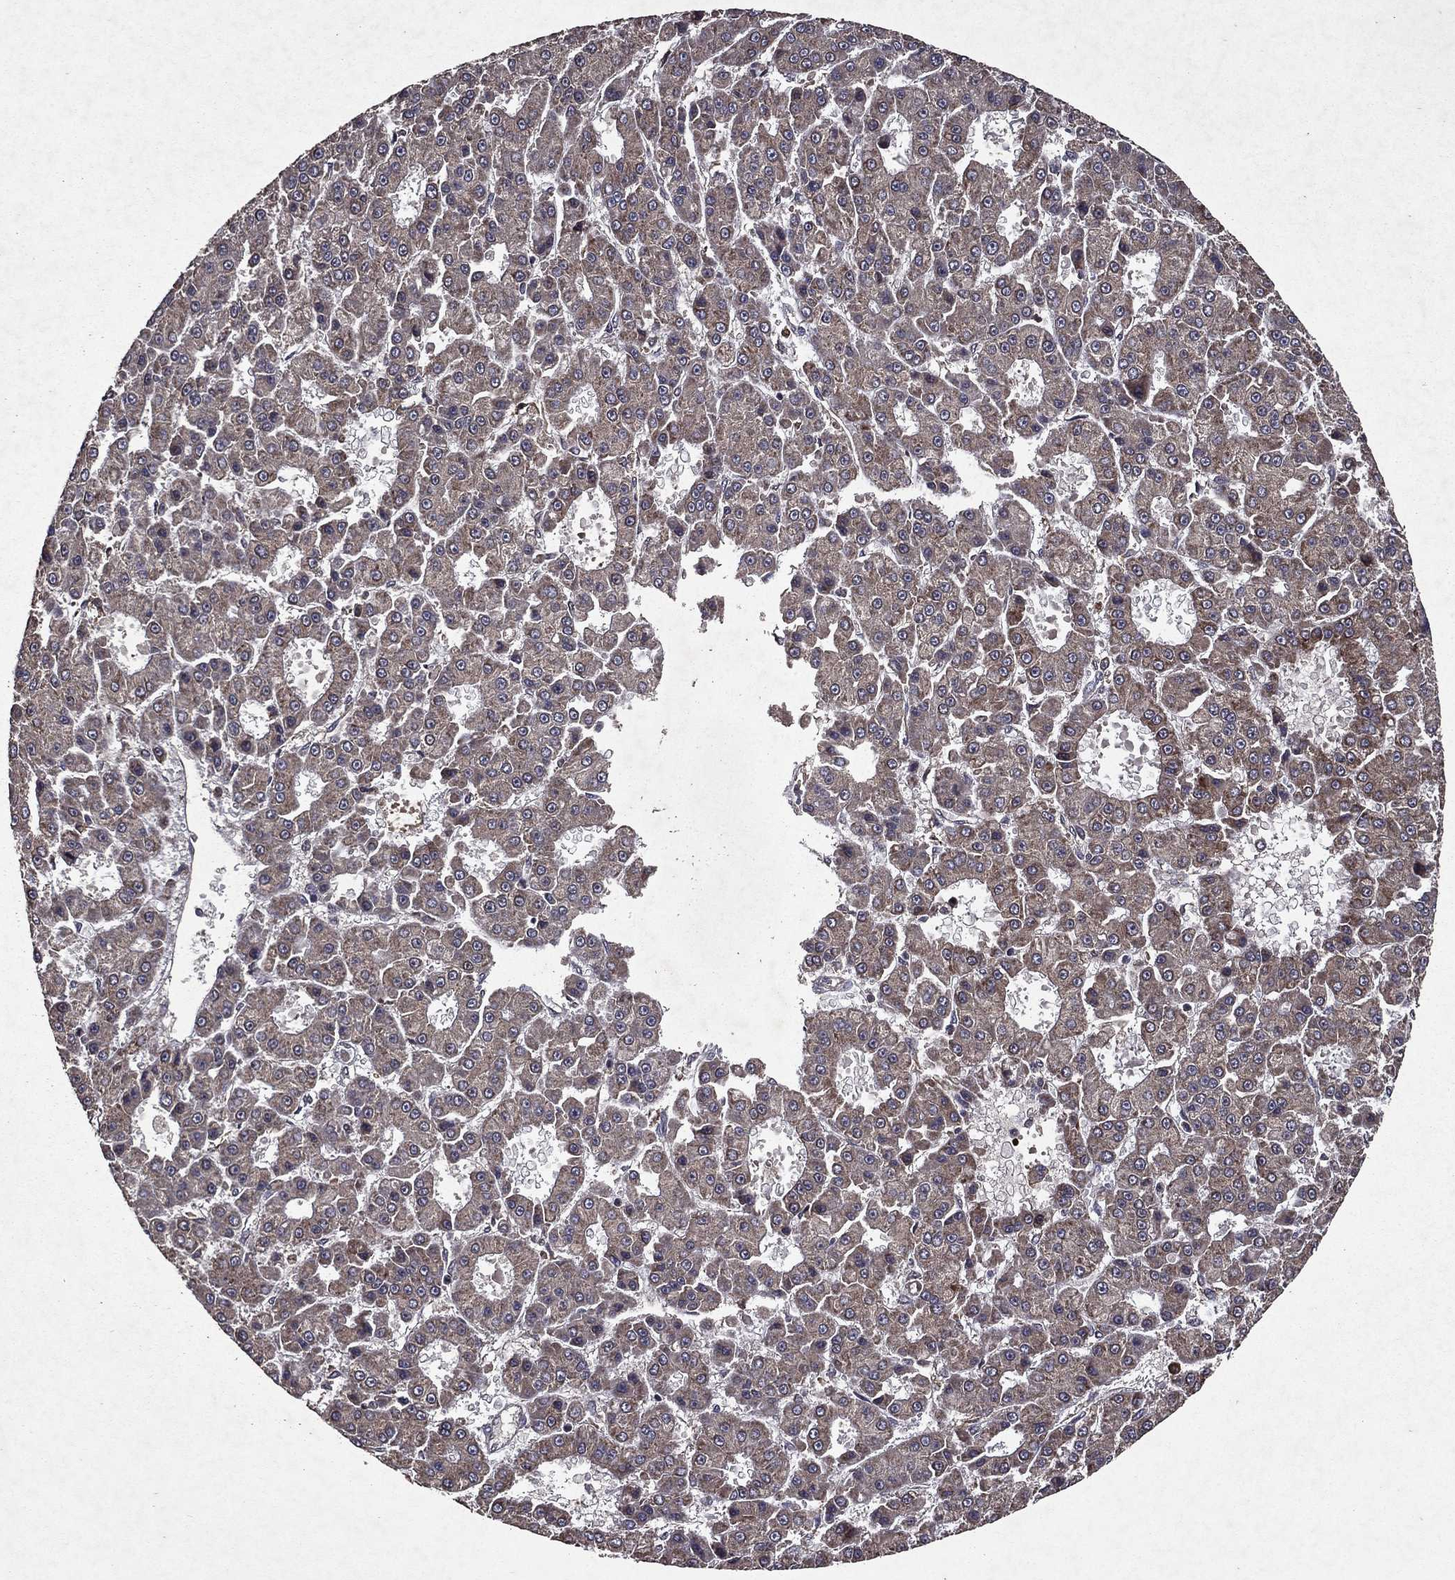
{"staining": {"intensity": "weak", "quantity": "25%-75%", "location": "cytoplasmic/membranous"}, "tissue": "liver cancer", "cell_type": "Tumor cells", "image_type": "cancer", "snomed": [{"axis": "morphology", "description": "Carcinoma, Hepatocellular, NOS"}, {"axis": "topography", "description": "Liver"}], "caption": "A brown stain highlights weak cytoplasmic/membranous positivity of a protein in human liver cancer tumor cells.", "gene": "EIF2B4", "patient": {"sex": "male", "age": 70}}